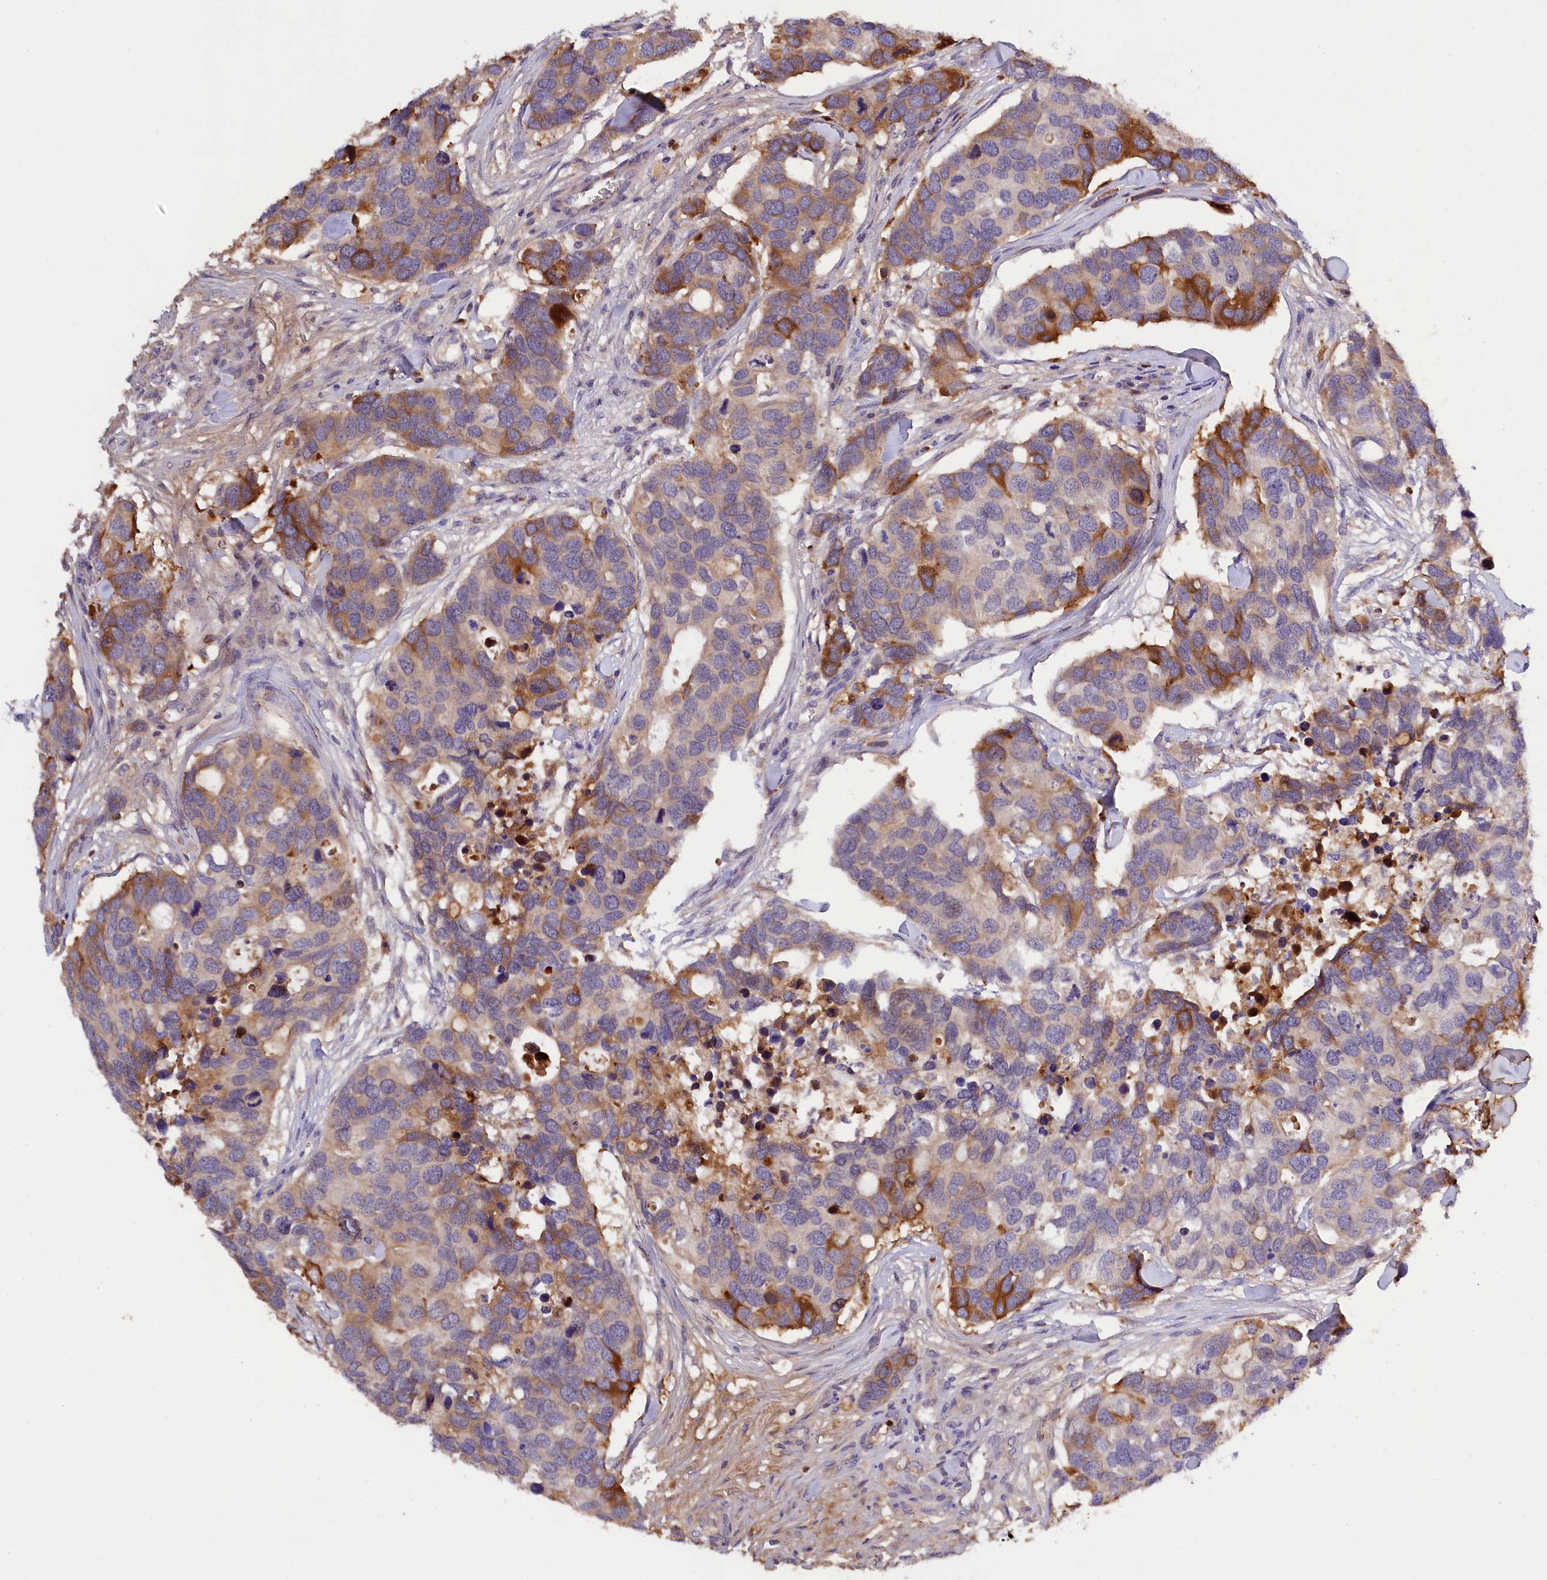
{"staining": {"intensity": "moderate", "quantity": "25%-75%", "location": "cytoplasmic/membranous"}, "tissue": "breast cancer", "cell_type": "Tumor cells", "image_type": "cancer", "snomed": [{"axis": "morphology", "description": "Duct carcinoma"}, {"axis": "topography", "description": "Breast"}], "caption": "Human breast cancer stained with a brown dye exhibits moderate cytoplasmic/membranous positive positivity in about 25%-75% of tumor cells.", "gene": "PHAF1", "patient": {"sex": "female", "age": 83}}